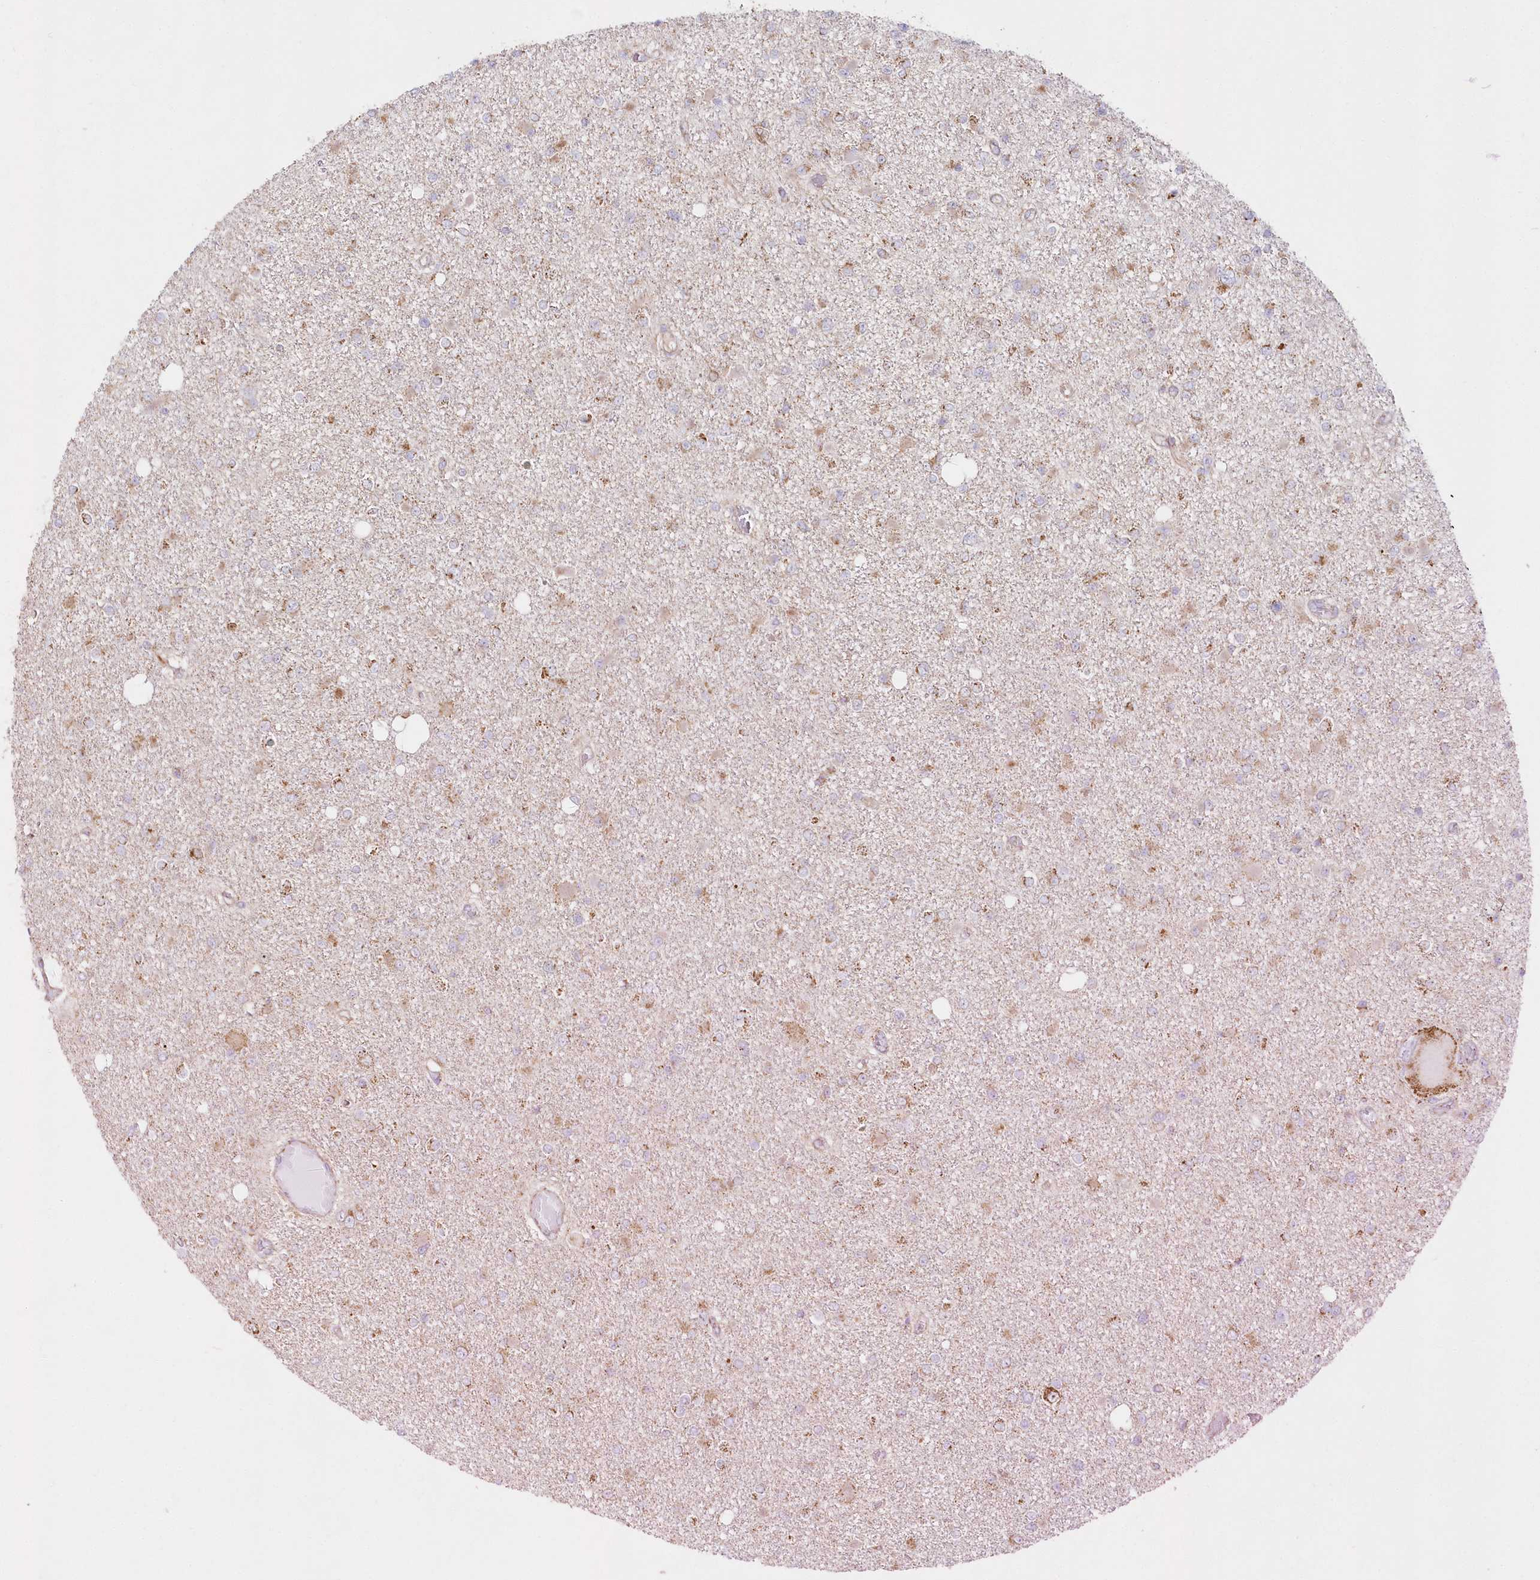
{"staining": {"intensity": "weak", "quantity": "<25%", "location": "cytoplasmic/membranous"}, "tissue": "glioma", "cell_type": "Tumor cells", "image_type": "cancer", "snomed": [{"axis": "morphology", "description": "Glioma, malignant, Low grade"}, {"axis": "topography", "description": "Brain"}], "caption": "The immunohistochemistry micrograph has no significant staining in tumor cells of malignant glioma (low-grade) tissue.", "gene": "DNA2", "patient": {"sex": "female", "age": 22}}